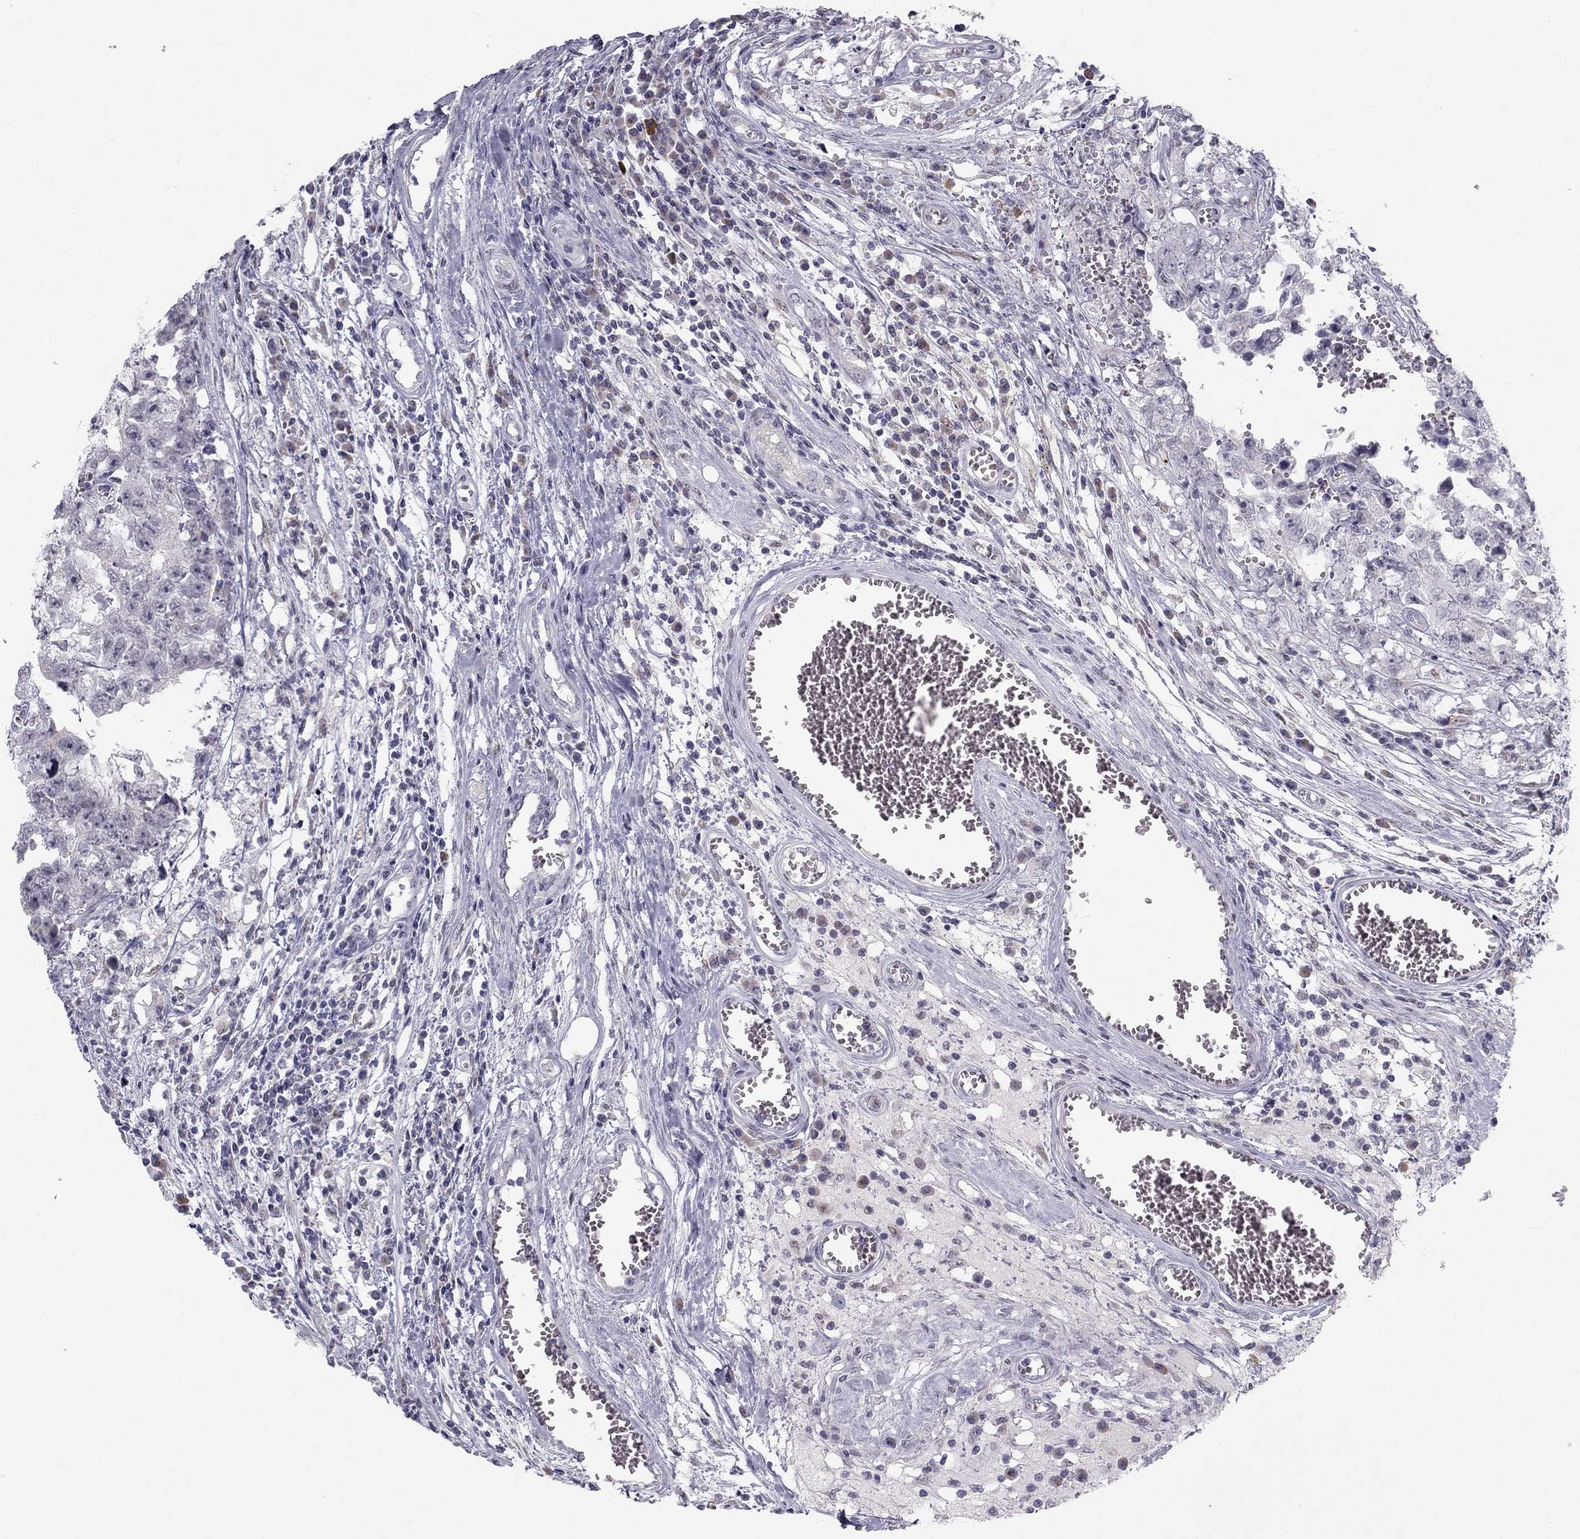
{"staining": {"intensity": "negative", "quantity": "none", "location": "none"}, "tissue": "testis cancer", "cell_type": "Tumor cells", "image_type": "cancer", "snomed": [{"axis": "morphology", "description": "Carcinoma, Embryonal, NOS"}, {"axis": "topography", "description": "Testis"}], "caption": "DAB (3,3'-diaminobenzidine) immunohistochemical staining of human testis cancer exhibits no significant positivity in tumor cells.", "gene": "TRPS1", "patient": {"sex": "male", "age": 36}}